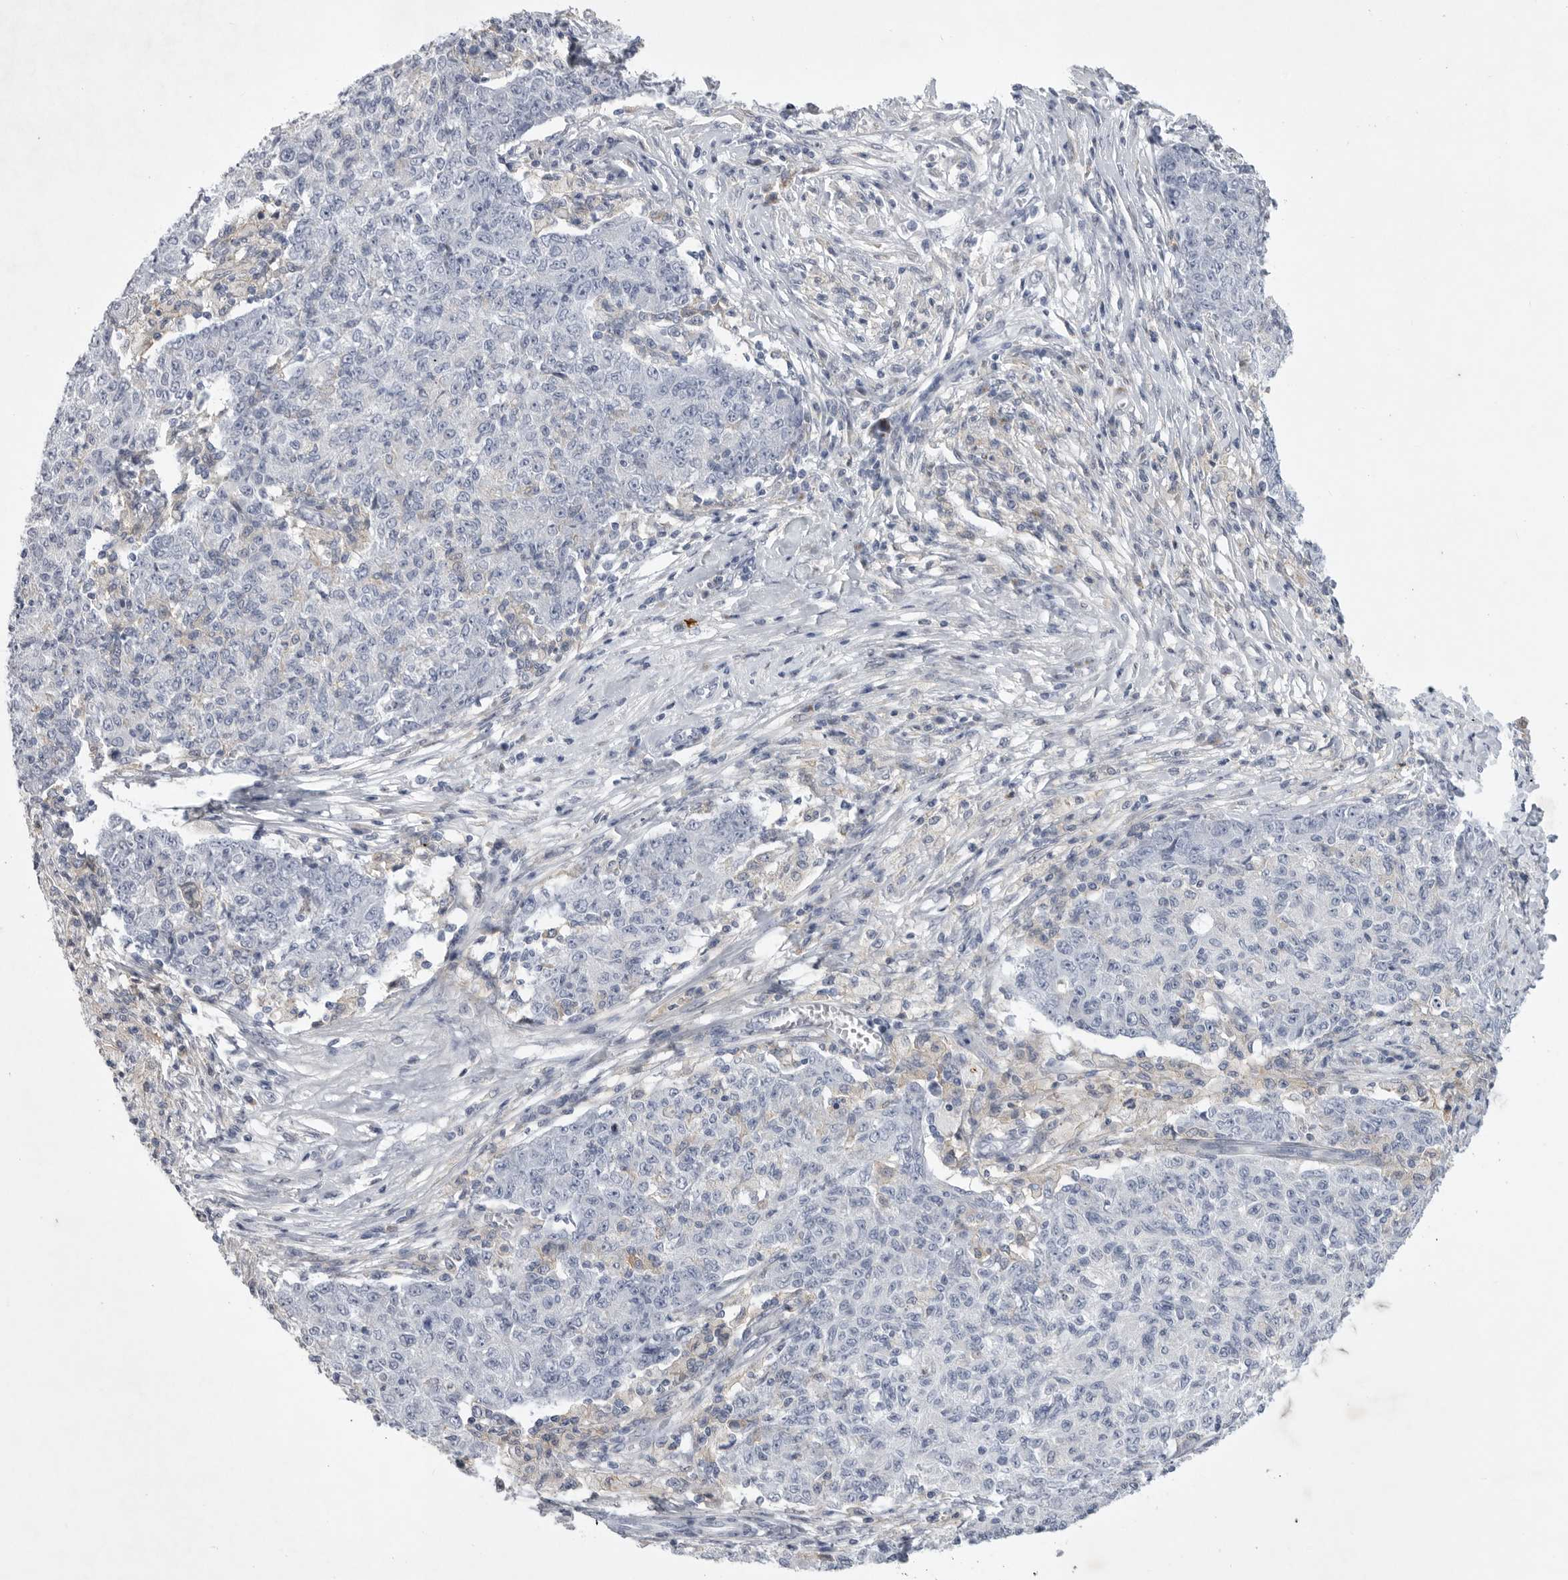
{"staining": {"intensity": "negative", "quantity": "none", "location": "none"}, "tissue": "ovarian cancer", "cell_type": "Tumor cells", "image_type": "cancer", "snomed": [{"axis": "morphology", "description": "Carcinoma, endometroid"}, {"axis": "topography", "description": "Ovary"}], "caption": "Immunohistochemistry (IHC) photomicrograph of neoplastic tissue: human endometroid carcinoma (ovarian) stained with DAB (3,3'-diaminobenzidine) shows no significant protein staining in tumor cells.", "gene": "SIGLEC10", "patient": {"sex": "female", "age": 42}}